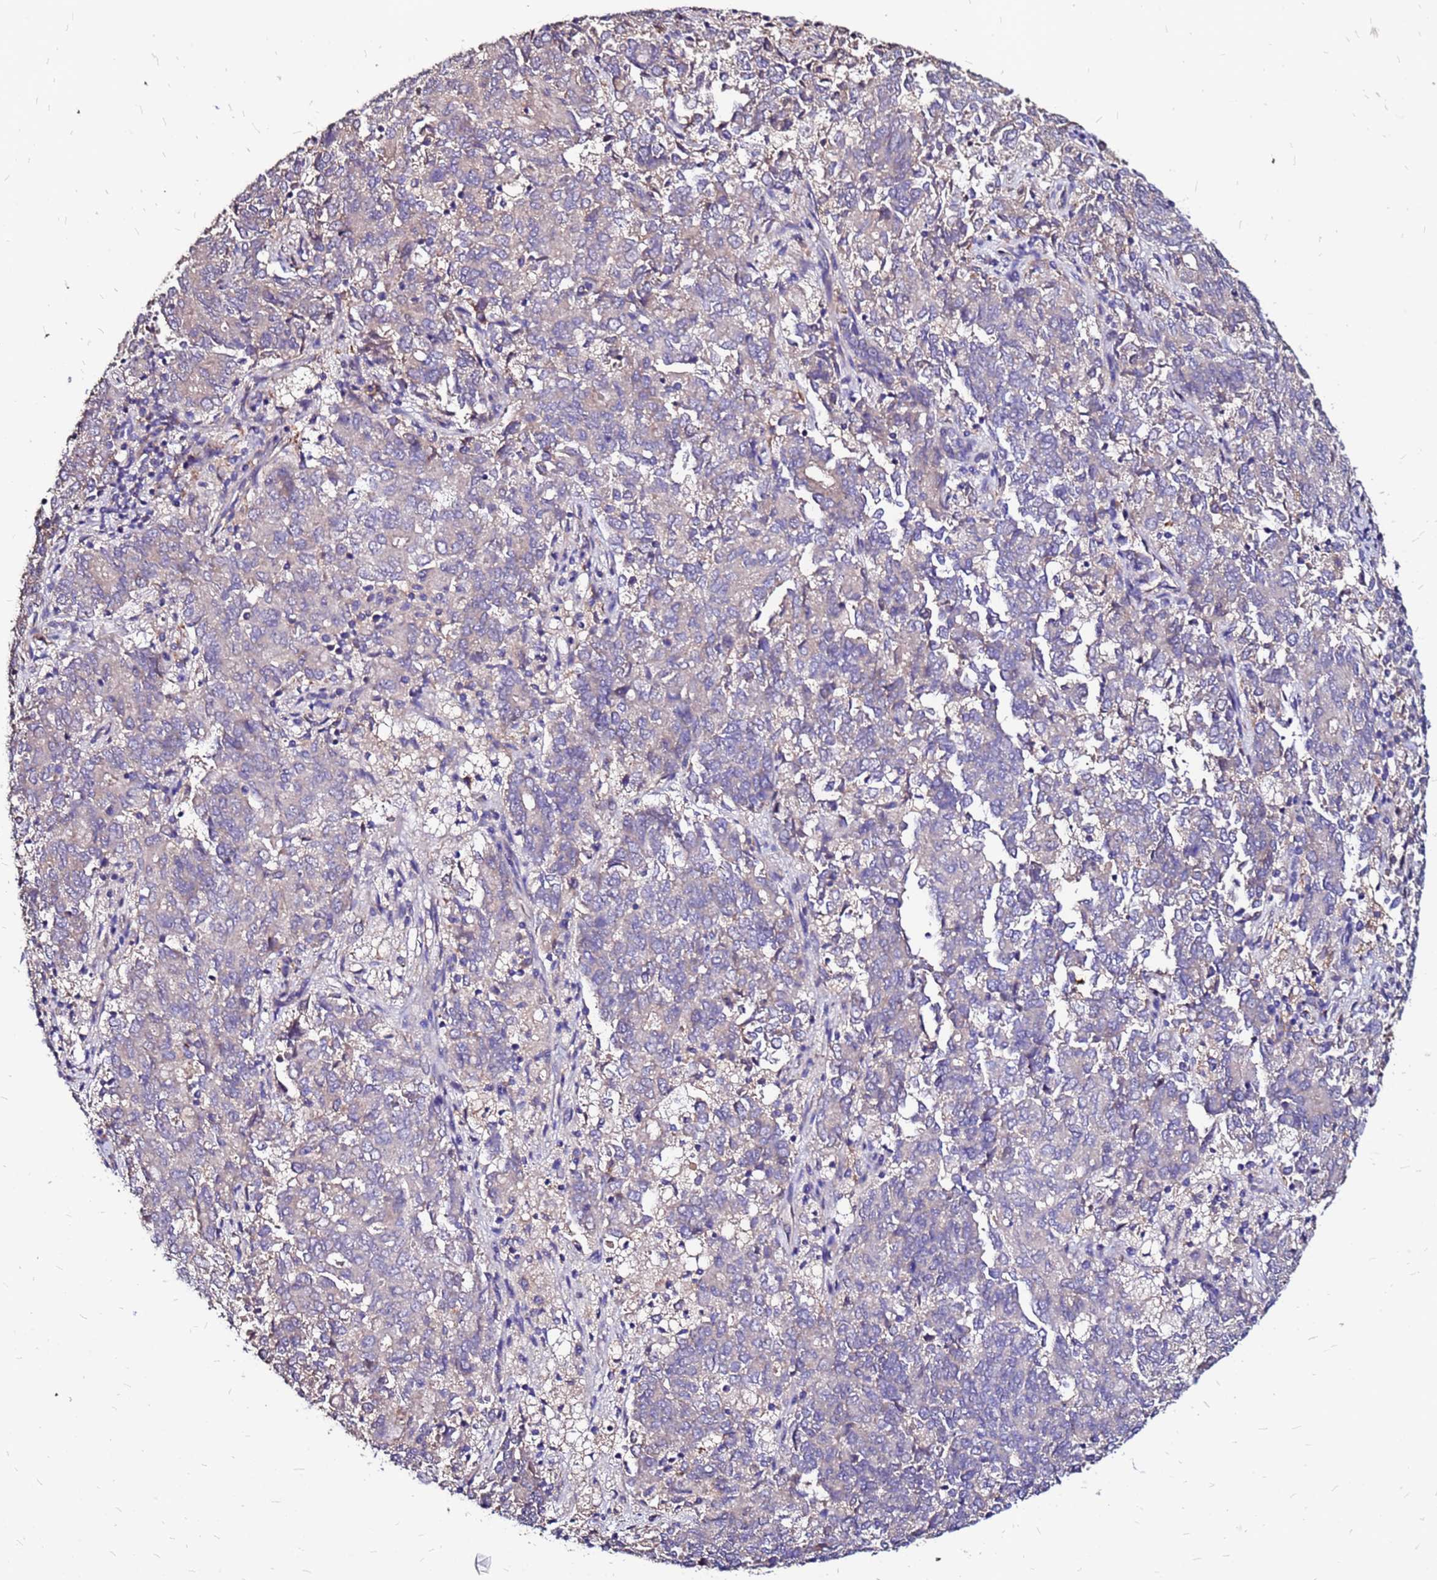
{"staining": {"intensity": "negative", "quantity": "none", "location": "none"}, "tissue": "endometrial cancer", "cell_type": "Tumor cells", "image_type": "cancer", "snomed": [{"axis": "morphology", "description": "Adenocarcinoma, NOS"}, {"axis": "topography", "description": "Endometrium"}], "caption": "Immunohistochemical staining of endometrial adenocarcinoma shows no significant expression in tumor cells. (Stains: DAB IHC with hematoxylin counter stain, Microscopy: brightfield microscopy at high magnification).", "gene": "ARHGEF5", "patient": {"sex": "female", "age": 80}}